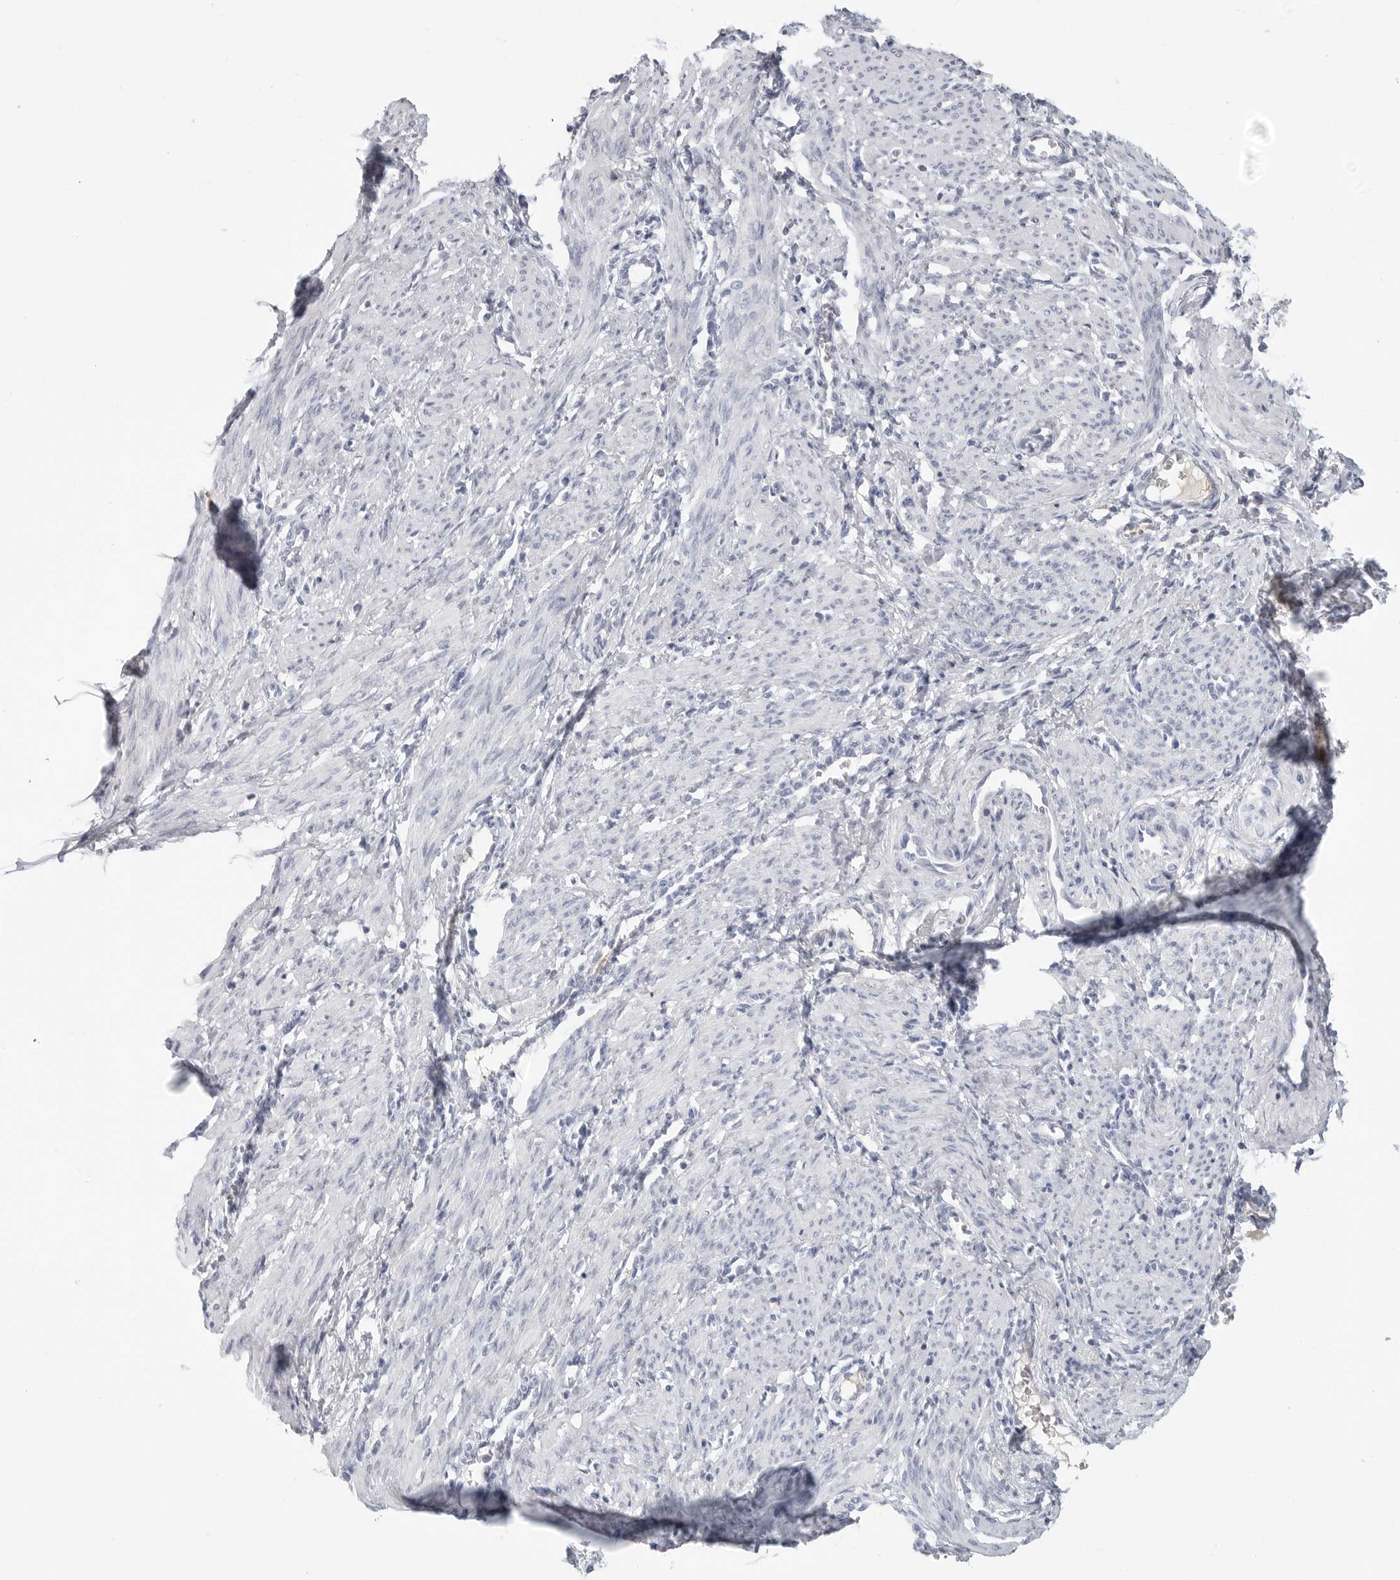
{"staining": {"intensity": "negative", "quantity": "none", "location": "none"}, "tissue": "smooth muscle", "cell_type": "Smooth muscle cells", "image_type": "normal", "snomed": [{"axis": "morphology", "description": "Normal tissue, NOS"}, {"axis": "topography", "description": "Endometrium"}], "caption": "Immunohistochemistry (IHC) of unremarkable human smooth muscle demonstrates no positivity in smooth muscle cells. (DAB (3,3'-diaminobenzidine) immunohistochemistry visualized using brightfield microscopy, high magnification).", "gene": "AMPD1", "patient": {"sex": "female", "age": 33}}